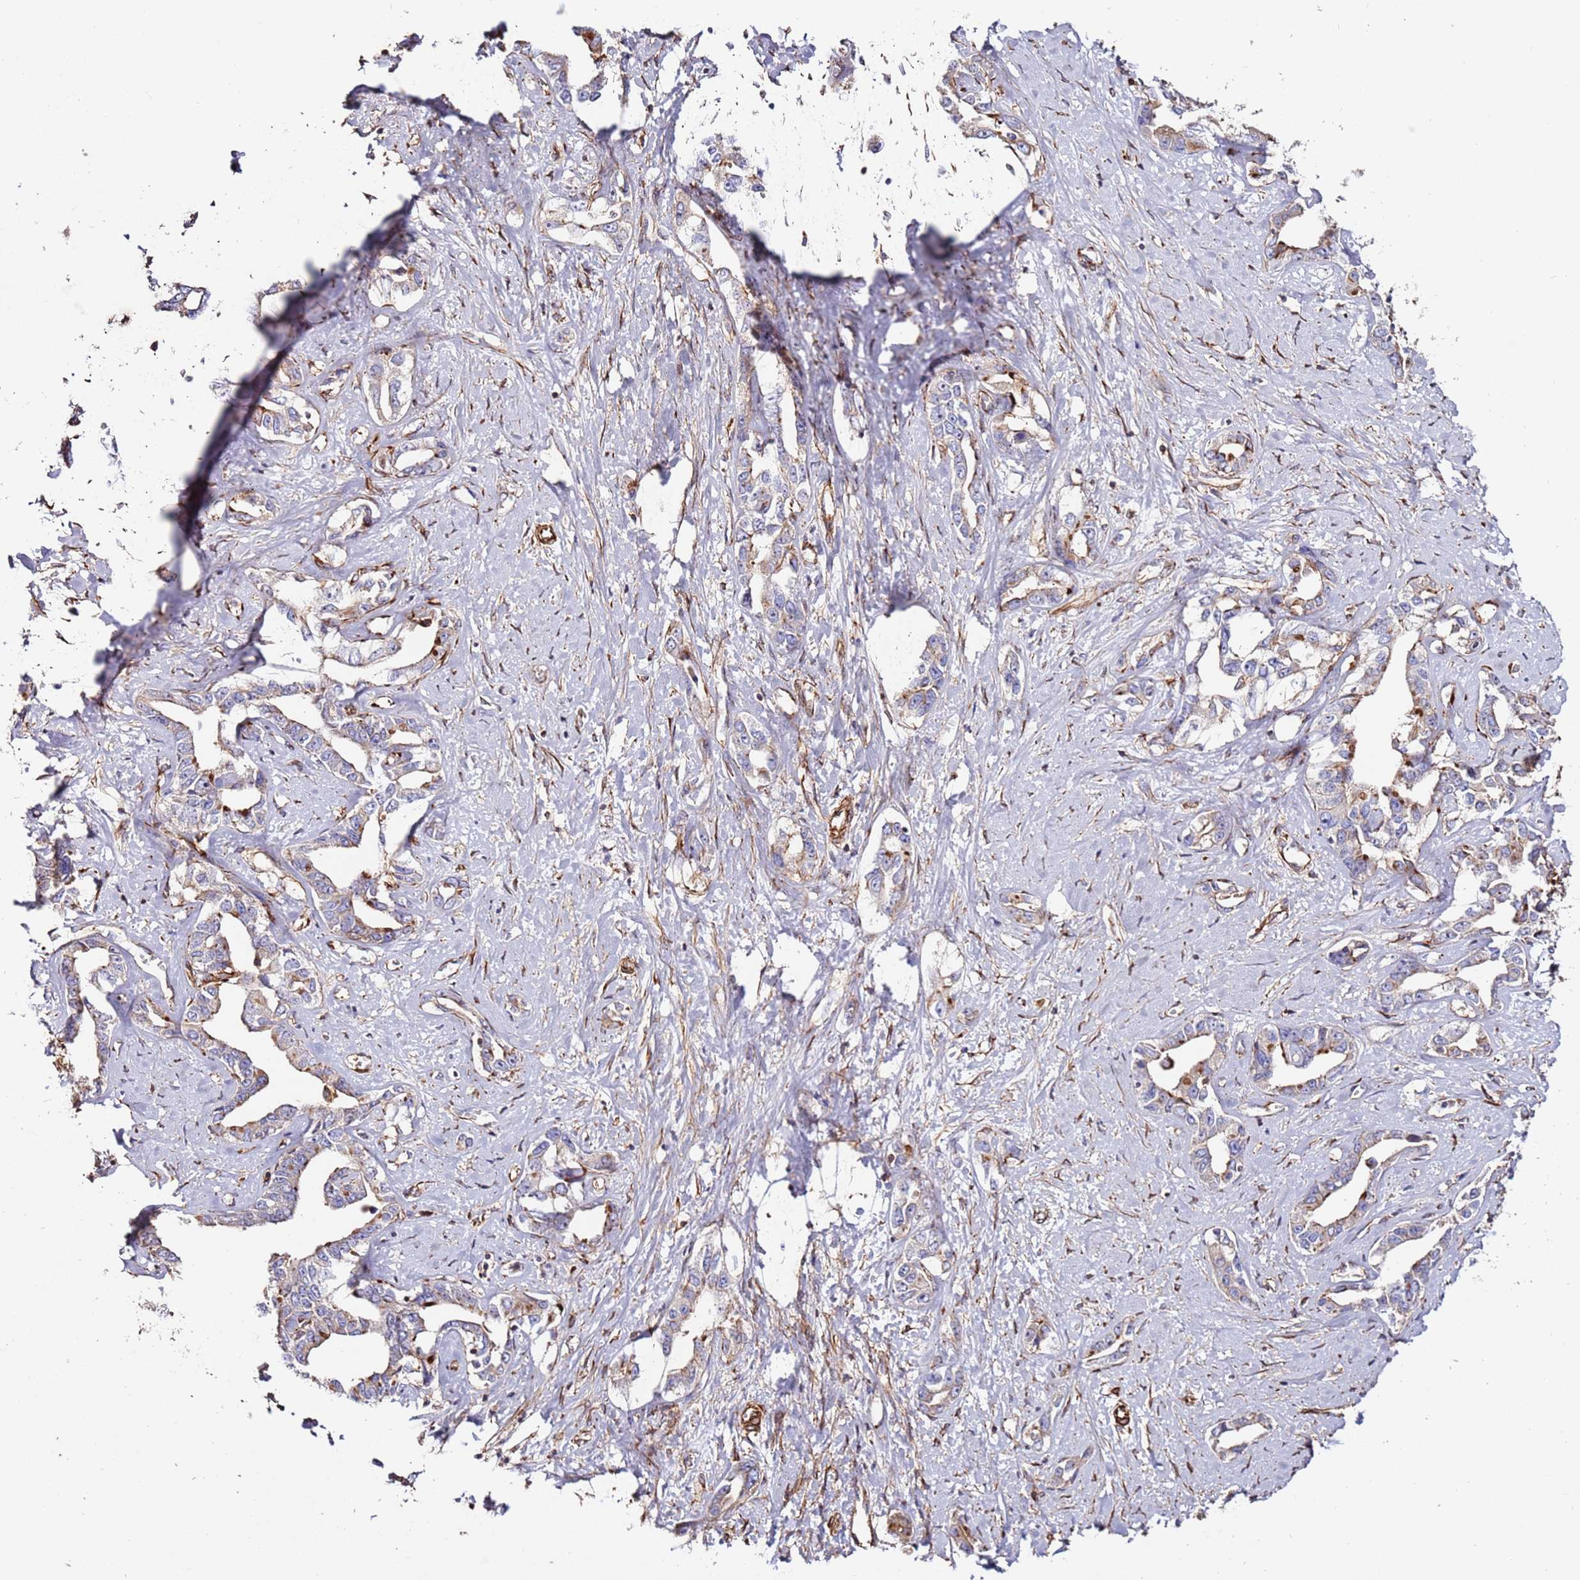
{"staining": {"intensity": "moderate", "quantity": "<25%", "location": "cytoplasmic/membranous"}, "tissue": "liver cancer", "cell_type": "Tumor cells", "image_type": "cancer", "snomed": [{"axis": "morphology", "description": "Cholangiocarcinoma"}, {"axis": "topography", "description": "Liver"}], "caption": "Immunohistochemistry (IHC) of cholangiocarcinoma (liver) displays low levels of moderate cytoplasmic/membranous expression in approximately <25% of tumor cells.", "gene": "MRGPRE", "patient": {"sex": "male", "age": 59}}